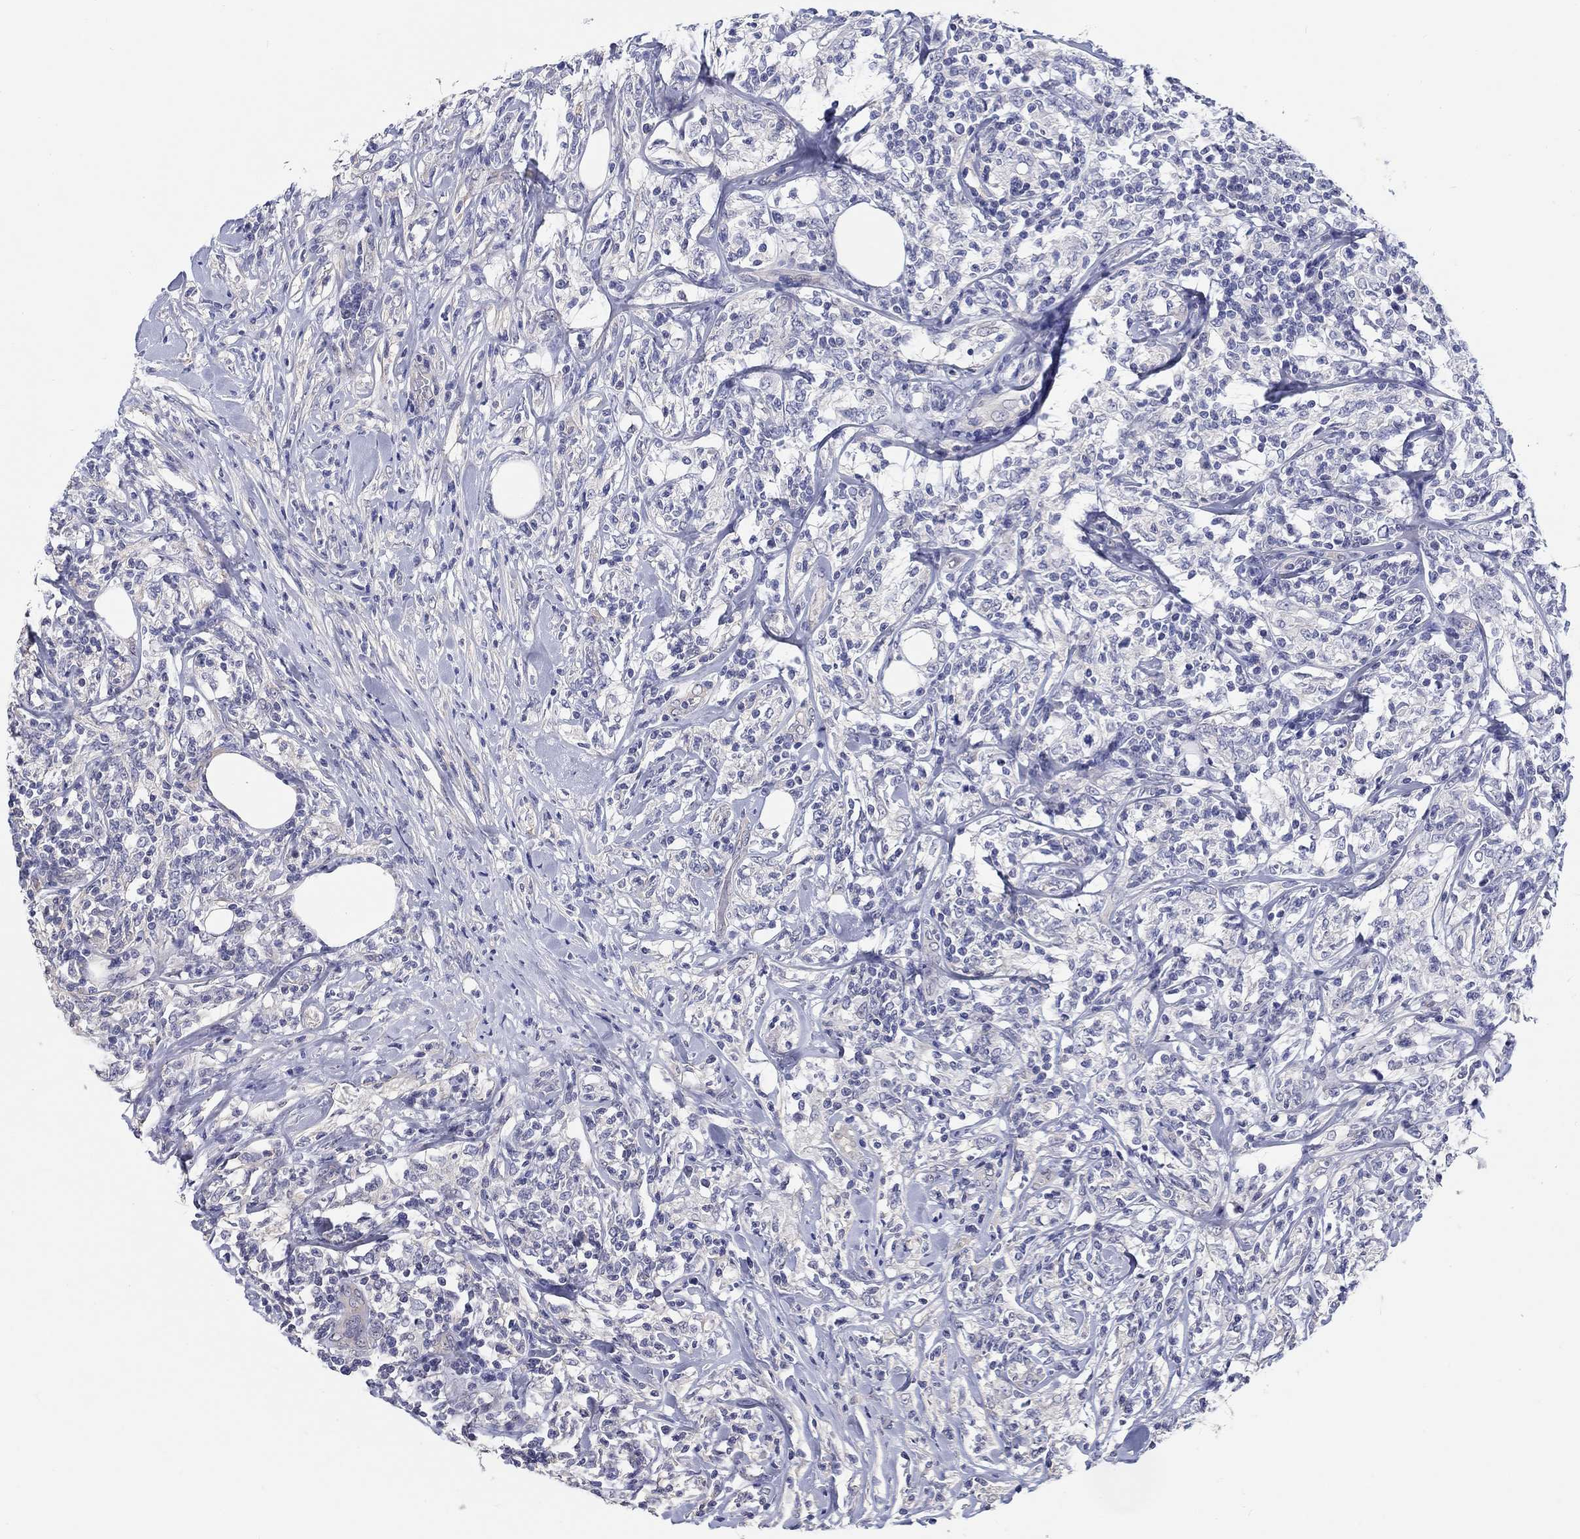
{"staining": {"intensity": "negative", "quantity": "none", "location": "none"}, "tissue": "lymphoma", "cell_type": "Tumor cells", "image_type": "cancer", "snomed": [{"axis": "morphology", "description": "Malignant lymphoma, non-Hodgkin's type, High grade"}, {"axis": "topography", "description": "Lymph node"}], "caption": "High-grade malignant lymphoma, non-Hodgkin's type was stained to show a protein in brown. There is no significant expression in tumor cells. (Immunohistochemistry, brightfield microscopy, high magnification).", "gene": "CRYGD", "patient": {"sex": "female", "age": 84}}